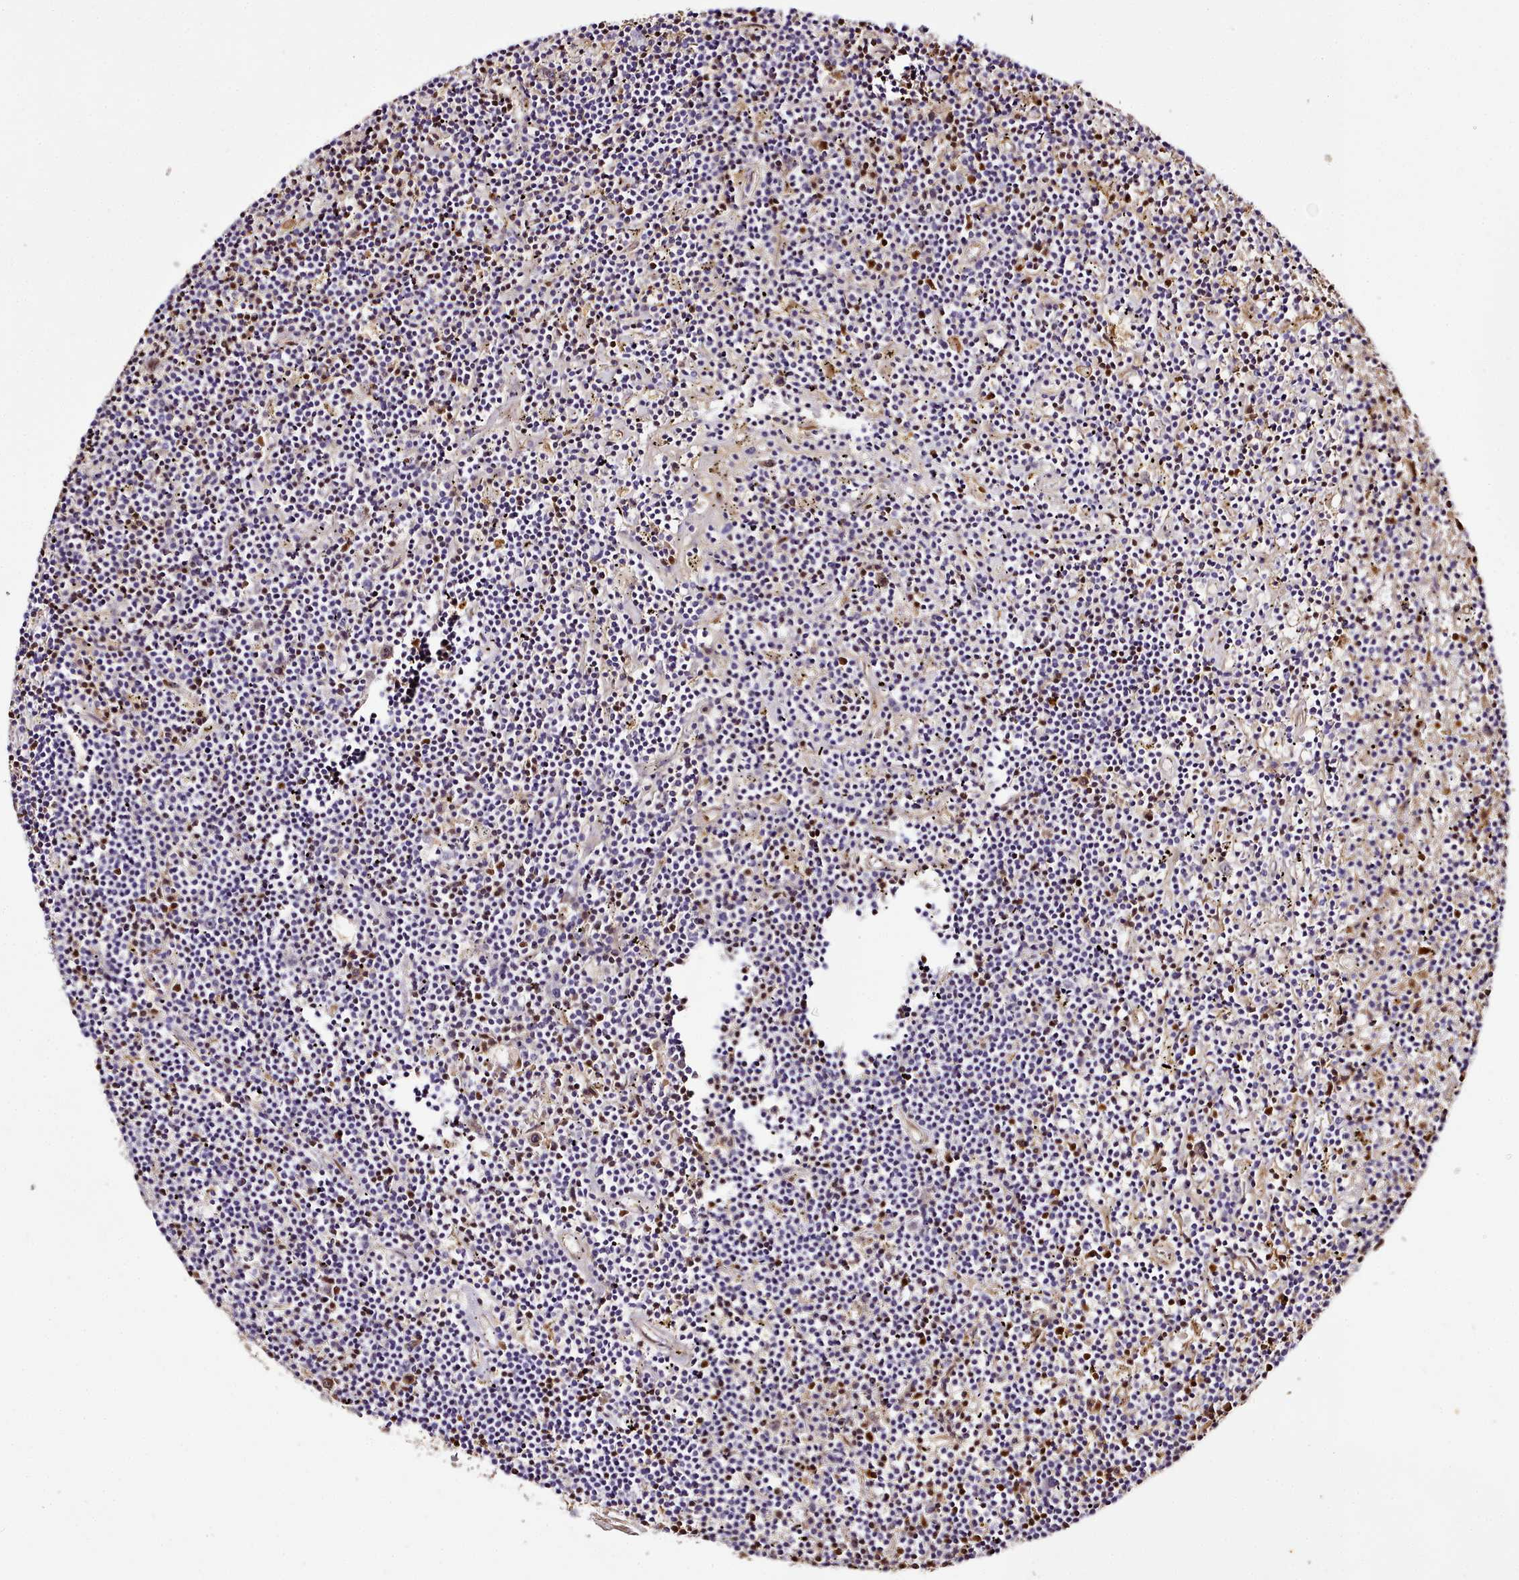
{"staining": {"intensity": "negative", "quantity": "none", "location": "none"}, "tissue": "lymphoma", "cell_type": "Tumor cells", "image_type": "cancer", "snomed": [{"axis": "morphology", "description": "Malignant lymphoma, non-Hodgkin's type, Low grade"}, {"axis": "topography", "description": "Spleen"}], "caption": "Tumor cells show no significant protein positivity in low-grade malignant lymphoma, non-Hodgkin's type. (DAB (3,3'-diaminobenzidine) immunohistochemistry with hematoxylin counter stain).", "gene": "NBPF1", "patient": {"sex": "male", "age": 76}}